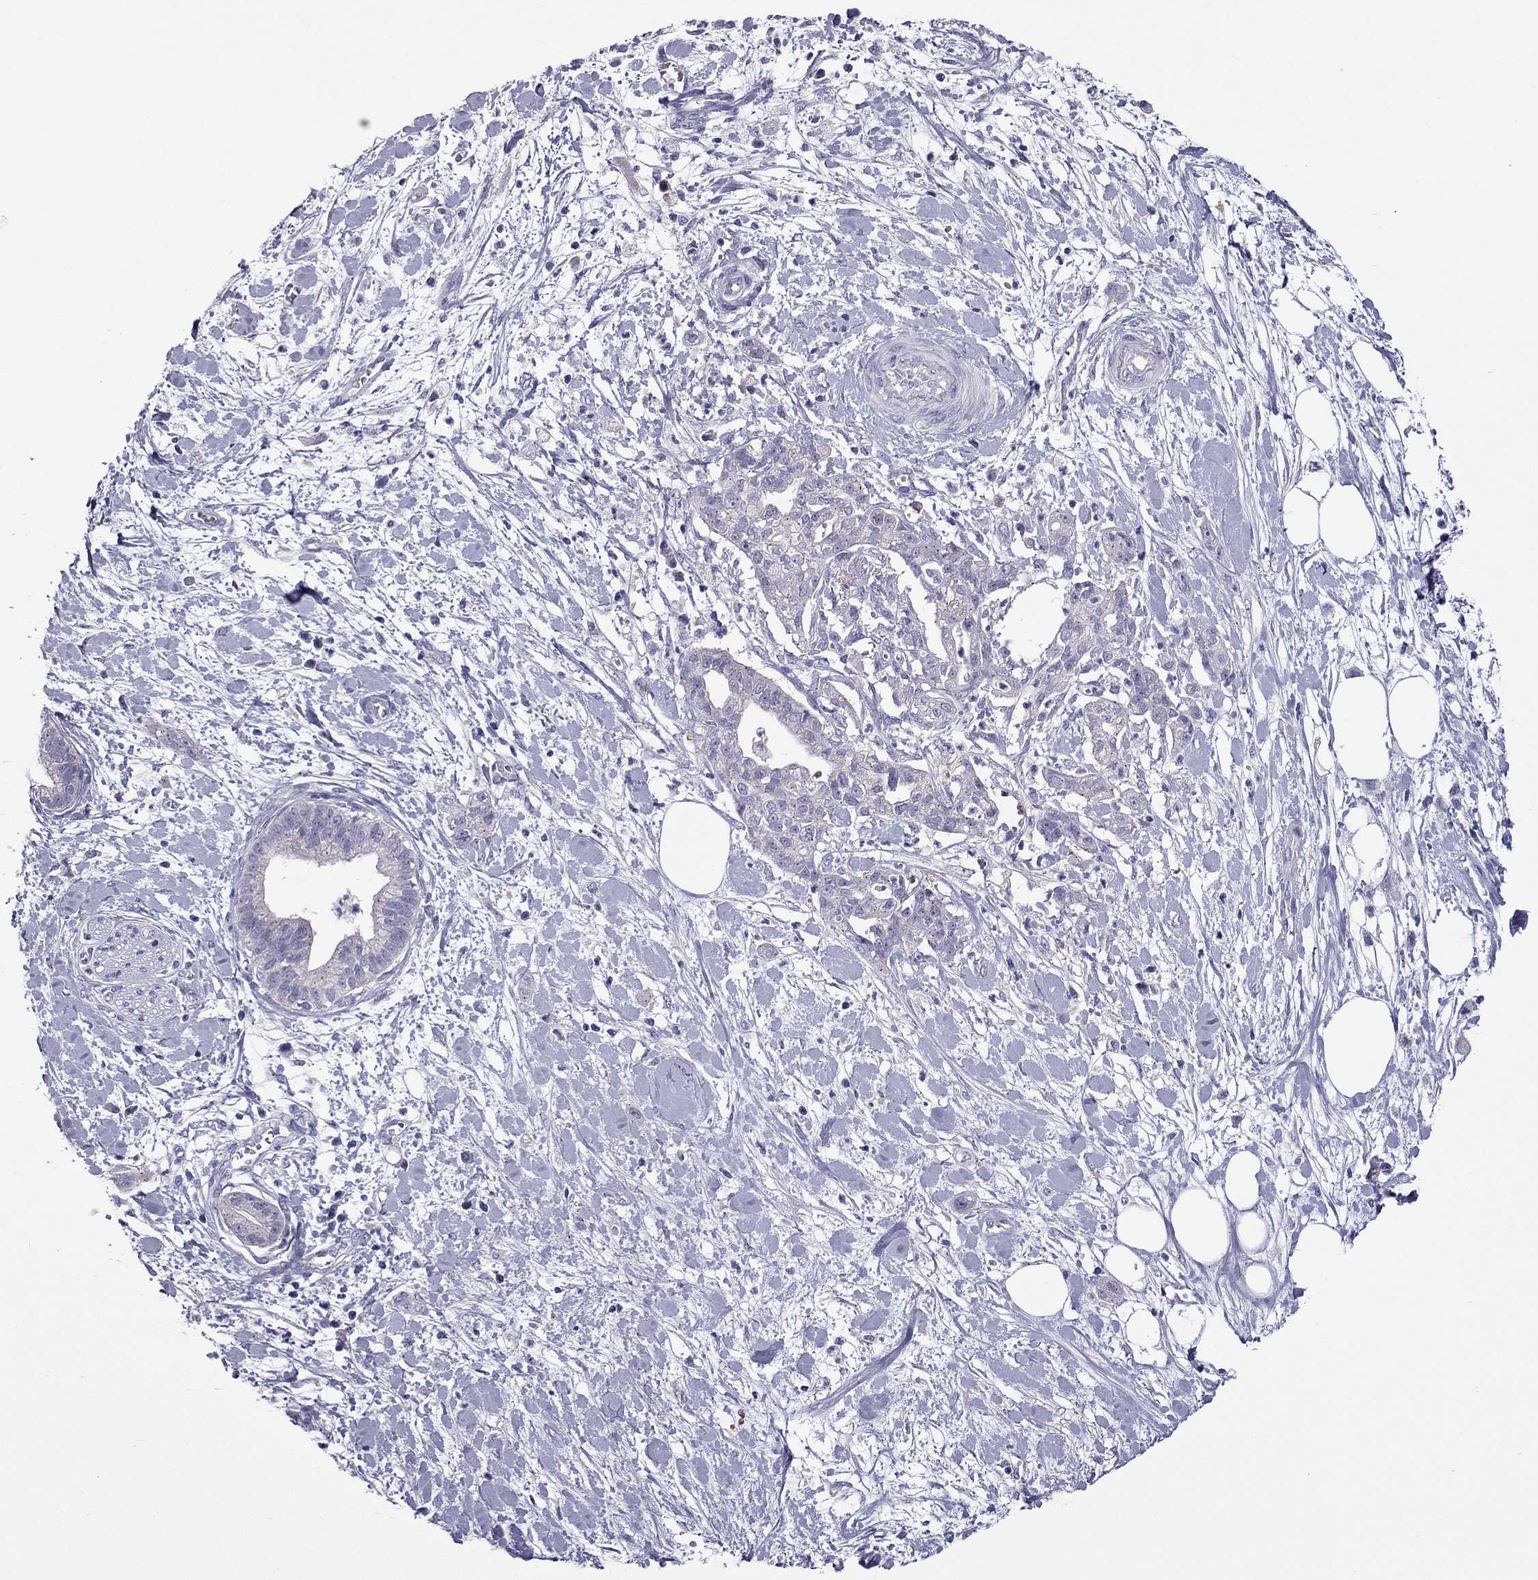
{"staining": {"intensity": "negative", "quantity": "none", "location": "none"}, "tissue": "pancreatic cancer", "cell_type": "Tumor cells", "image_type": "cancer", "snomed": [{"axis": "morphology", "description": "Normal tissue, NOS"}, {"axis": "morphology", "description": "Adenocarcinoma, NOS"}, {"axis": "topography", "description": "Lymph node"}, {"axis": "topography", "description": "Pancreas"}], "caption": "IHC histopathology image of neoplastic tissue: pancreatic cancer stained with DAB (3,3'-diaminobenzidine) demonstrates no significant protein staining in tumor cells. (DAB (3,3'-diaminobenzidine) immunohistochemistry (IHC) with hematoxylin counter stain).", "gene": "MYBPH", "patient": {"sex": "female", "age": 58}}